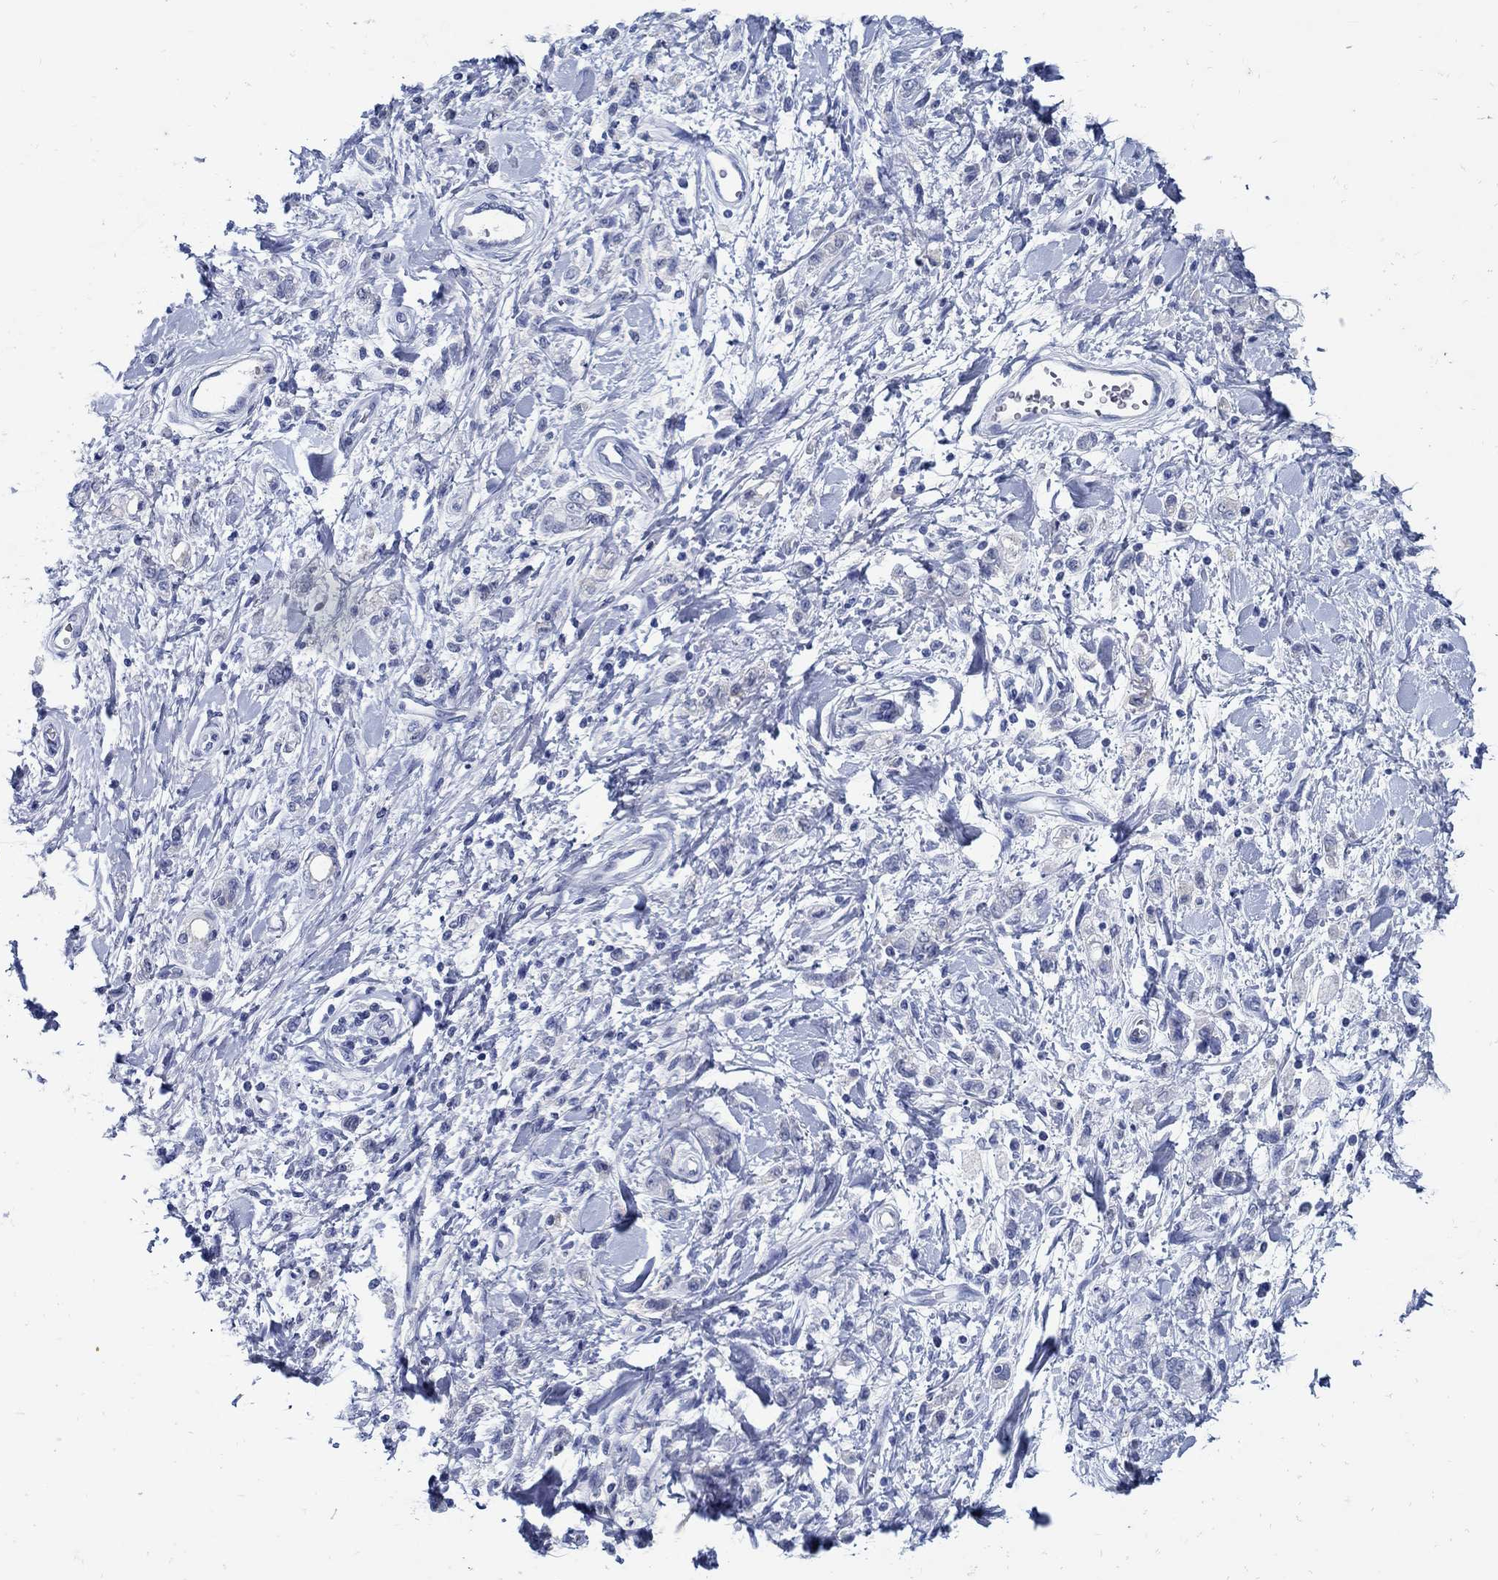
{"staining": {"intensity": "negative", "quantity": "none", "location": "none"}, "tissue": "stomach cancer", "cell_type": "Tumor cells", "image_type": "cancer", "snomed": [{"axis": "morphology", "description": "Adenocarcinoma, NOS"}, {"axis": "topography", "description": "Stomach"}], "caption": "Tumor cells are negative for protein expression in human adenocarcinoma (stomach).", "gene": "PAX9", "patient": {"sex": "male", "age": 77}}